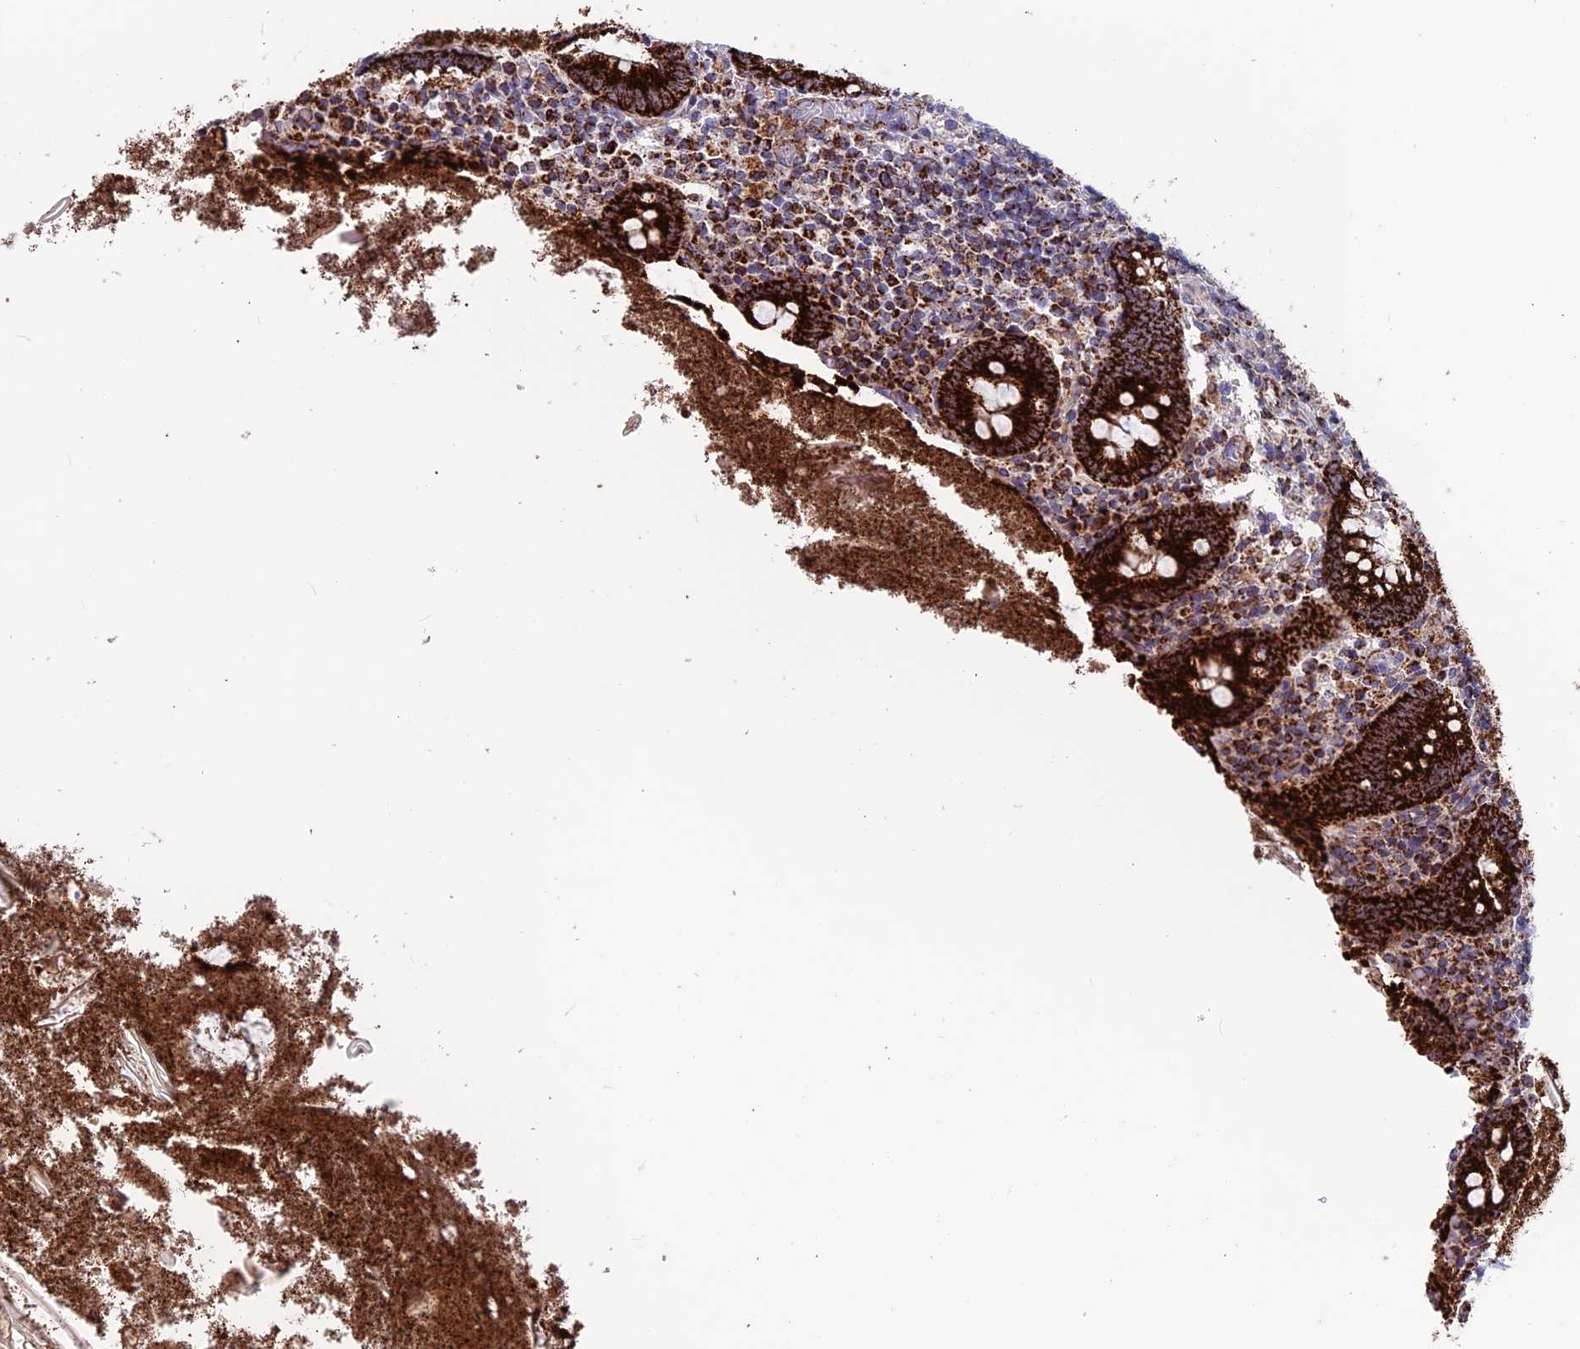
{"staining": {"intensity": "strong", "quantity": ">75%", "location": "cytoplasmic/membranous"}, "tissue": "appendix", "cell_type": "Glandular cells", "image_type": "normal", "snomed": [{"axis": "morphology", "description": "Normal tissue, NOS"}, {"axis": "topography", "description": "Appendix"}], "caption": "Immunohistochemical staining of benign appendix displays strong cytoplasmic/membranous protein positivity in about >75% of glandular cells.", "gene": "MRPS18B", "patient": {"sex": "female", "age": 17}}